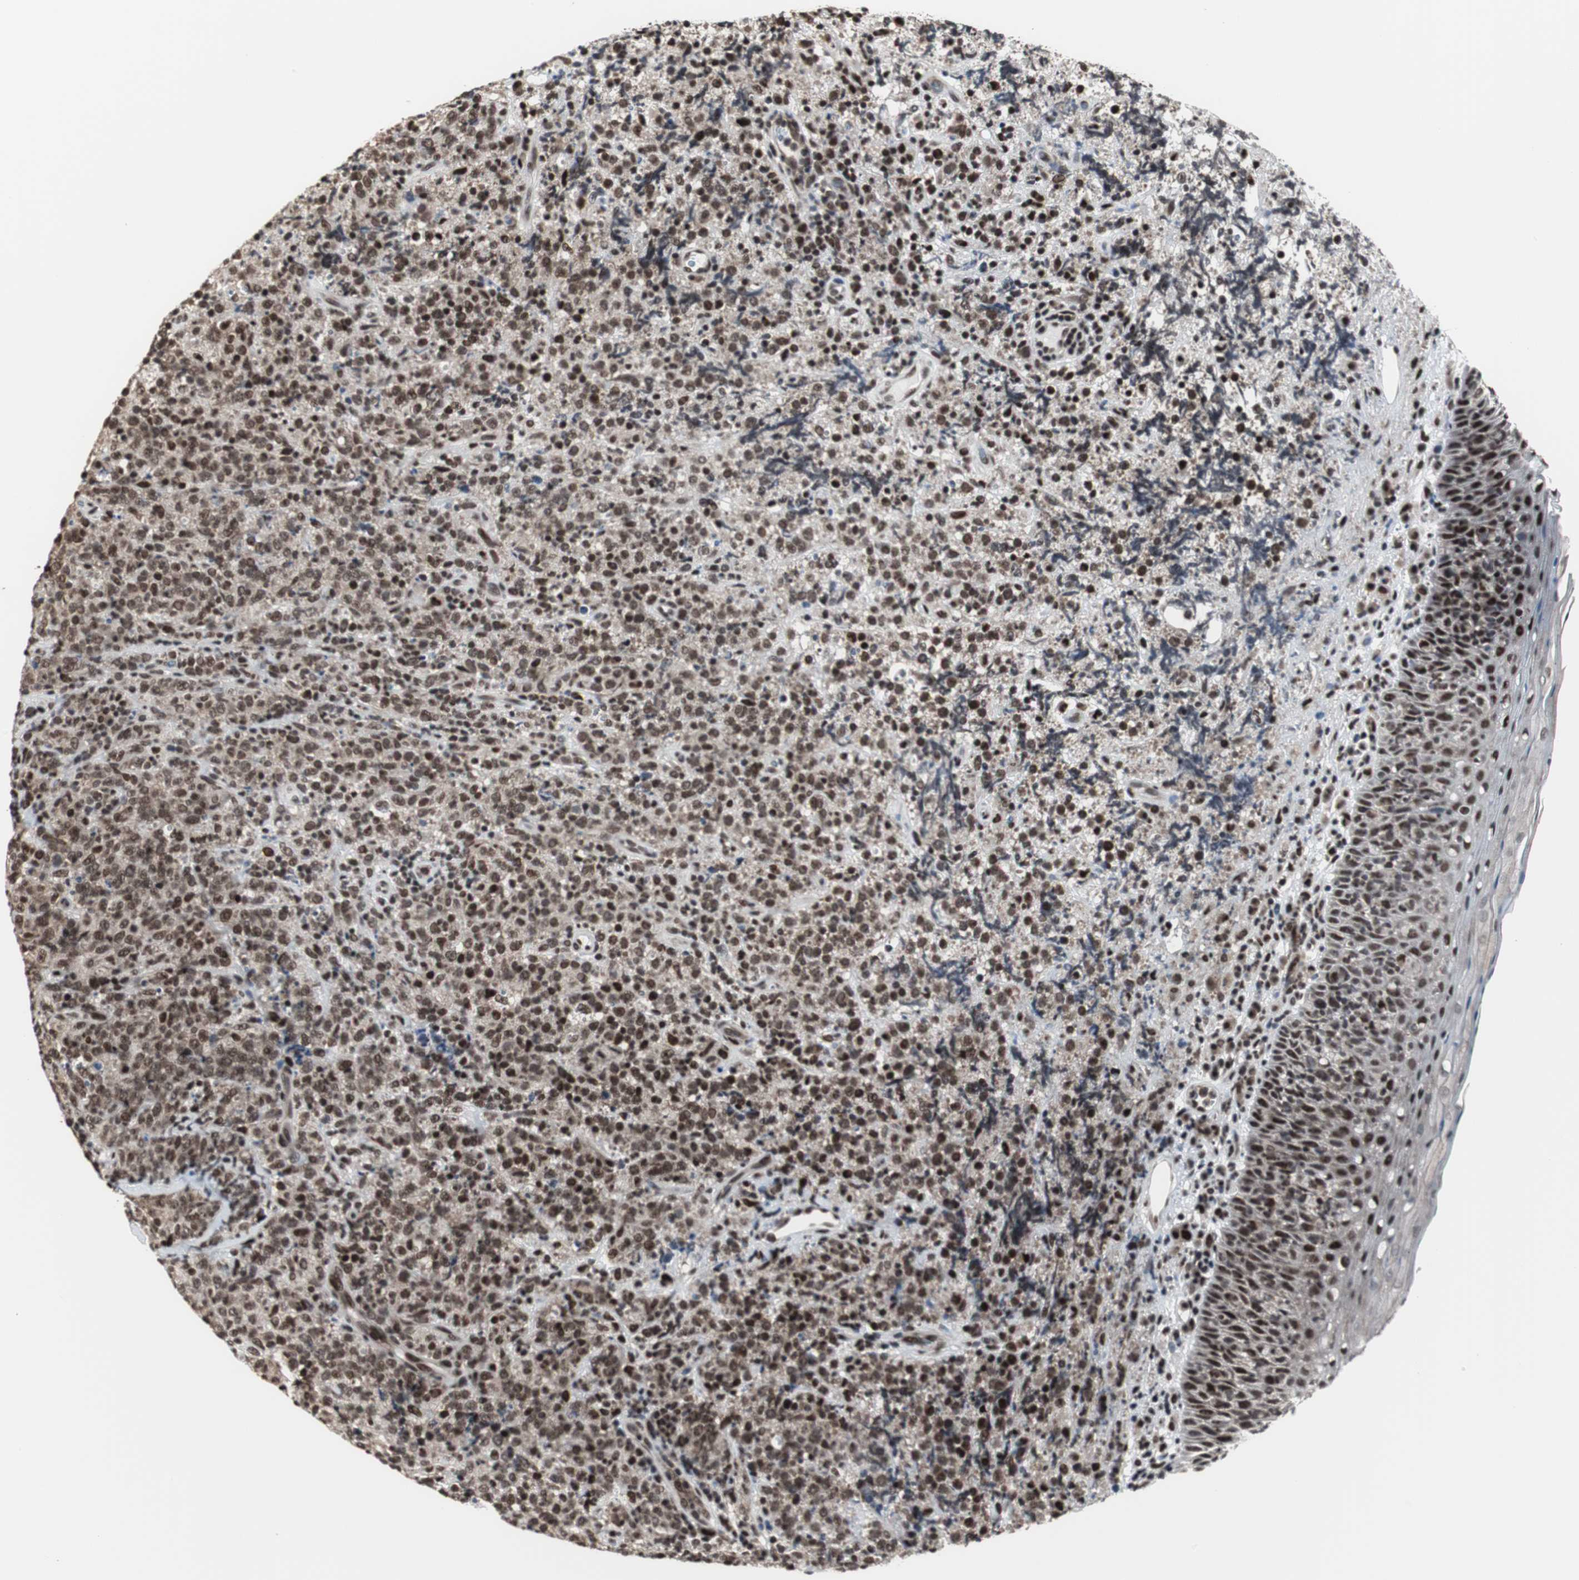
{"staining": {"intensity": "strong", "quantity": ">75%", "location": "nuclear"}, "tissue": "lymphoma", "cell_type": "Tumor cells", "image_type": "cancer", "snomed": [{"axis": "morphology", "description": "Malignant lymphoma, non-Hodgkin's type, High grade"}, {"axis": "topography", "description": "Tonsil"}], "caption": "Human high-grade malignant lymphoma, non-Hodgkin's type stained with a brown dye displays strong nuclear positive expression in about >75% of tumor cells.", "gene": "CDK9", "patient": {"sex": "female", "age": 36}}